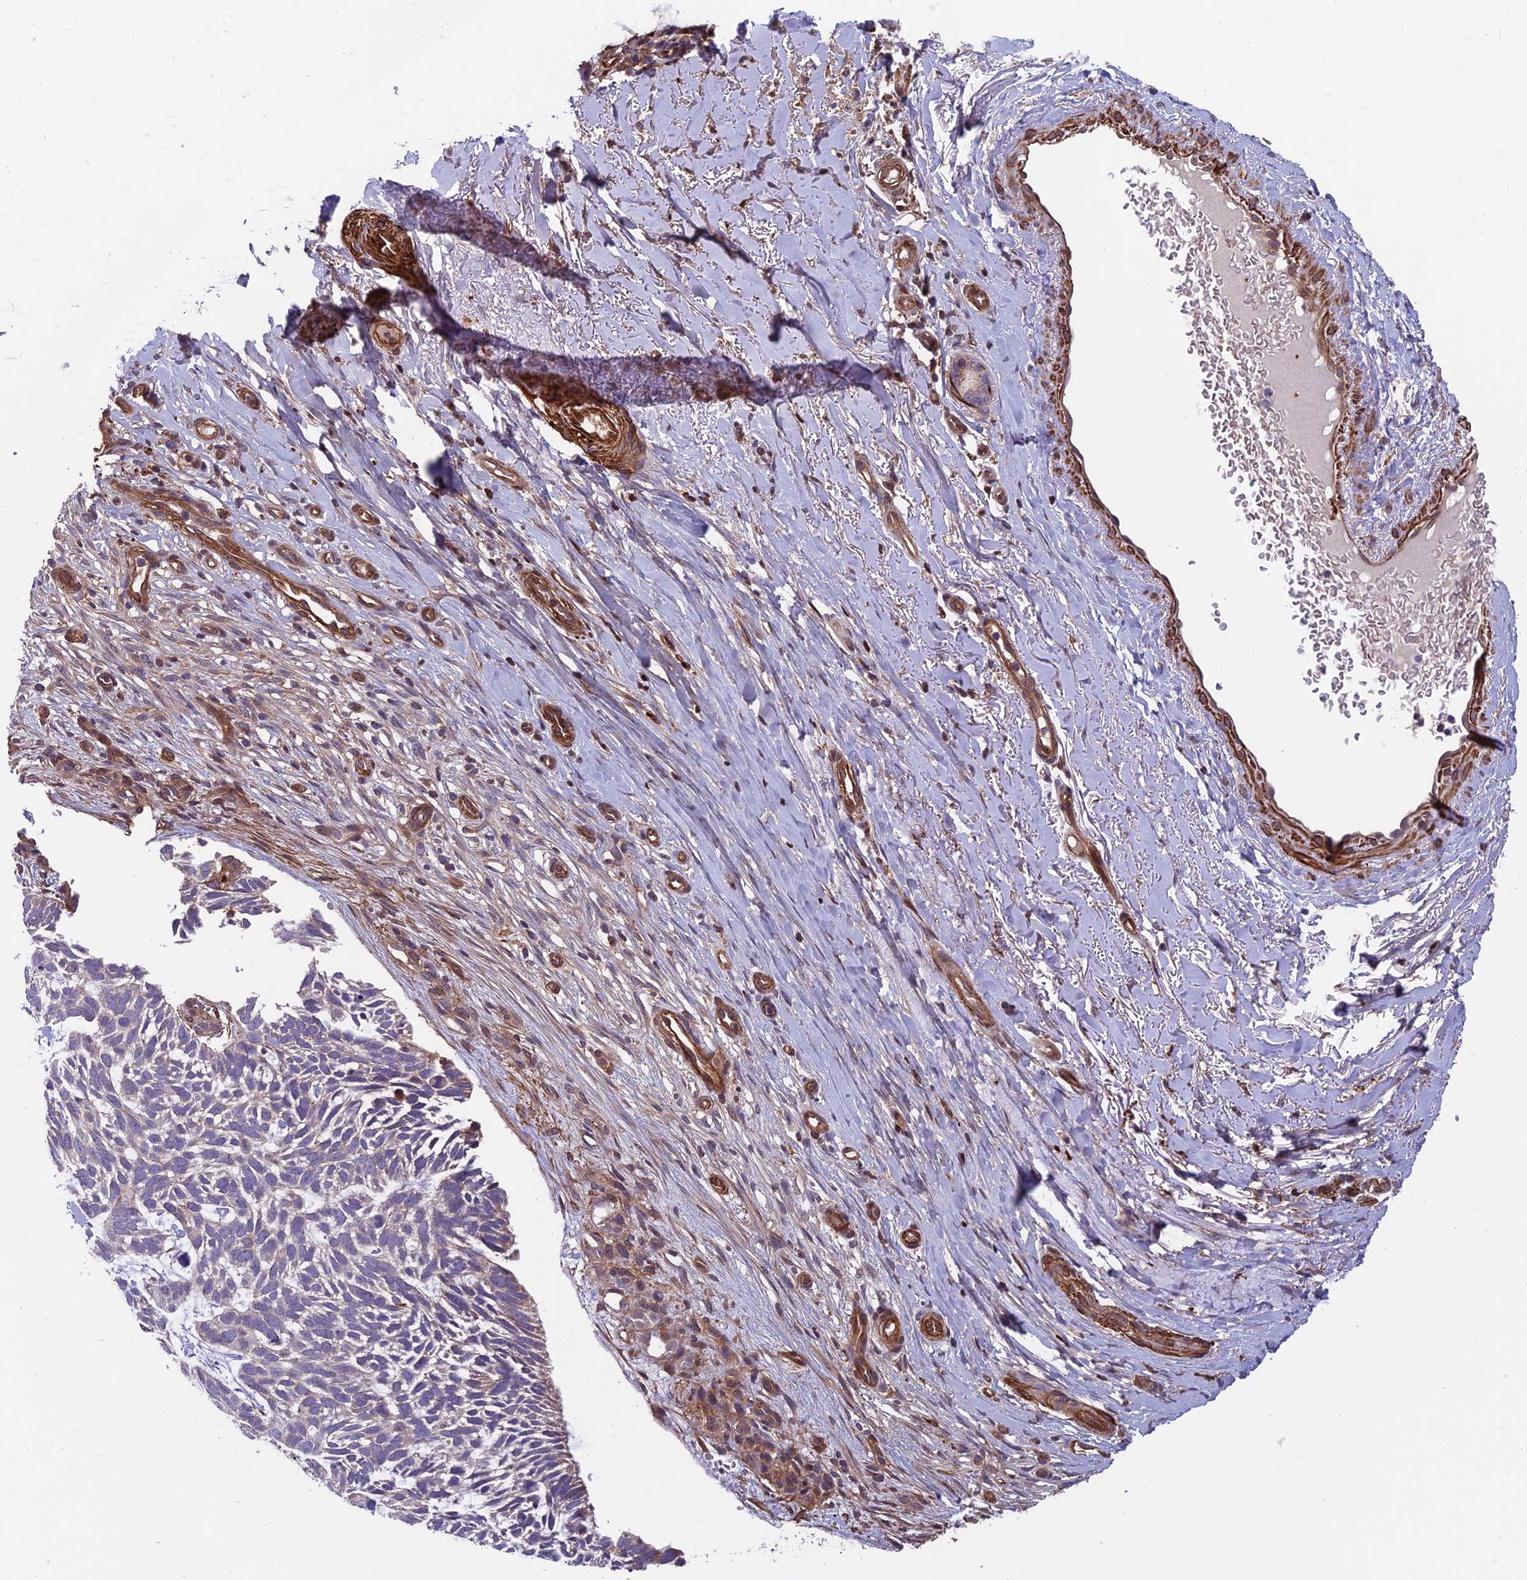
{"staining": {"intensity": "negative", "quantity": "none", "location": "none"}, "tissue": "skin cancer", "cell_type": "Tumor cells", "image_type": "cancer", "snomed": [{"axis": "morphology", "description": "Basal cell carcinoma"}, {"axis": "topography", "description": "Skin"}], "caption": "Image shows no protein expression in tumor cells of skin cancer tissue.", "gene": "RTN4RL1", "patient": {"sex": "male", "age": 88}}